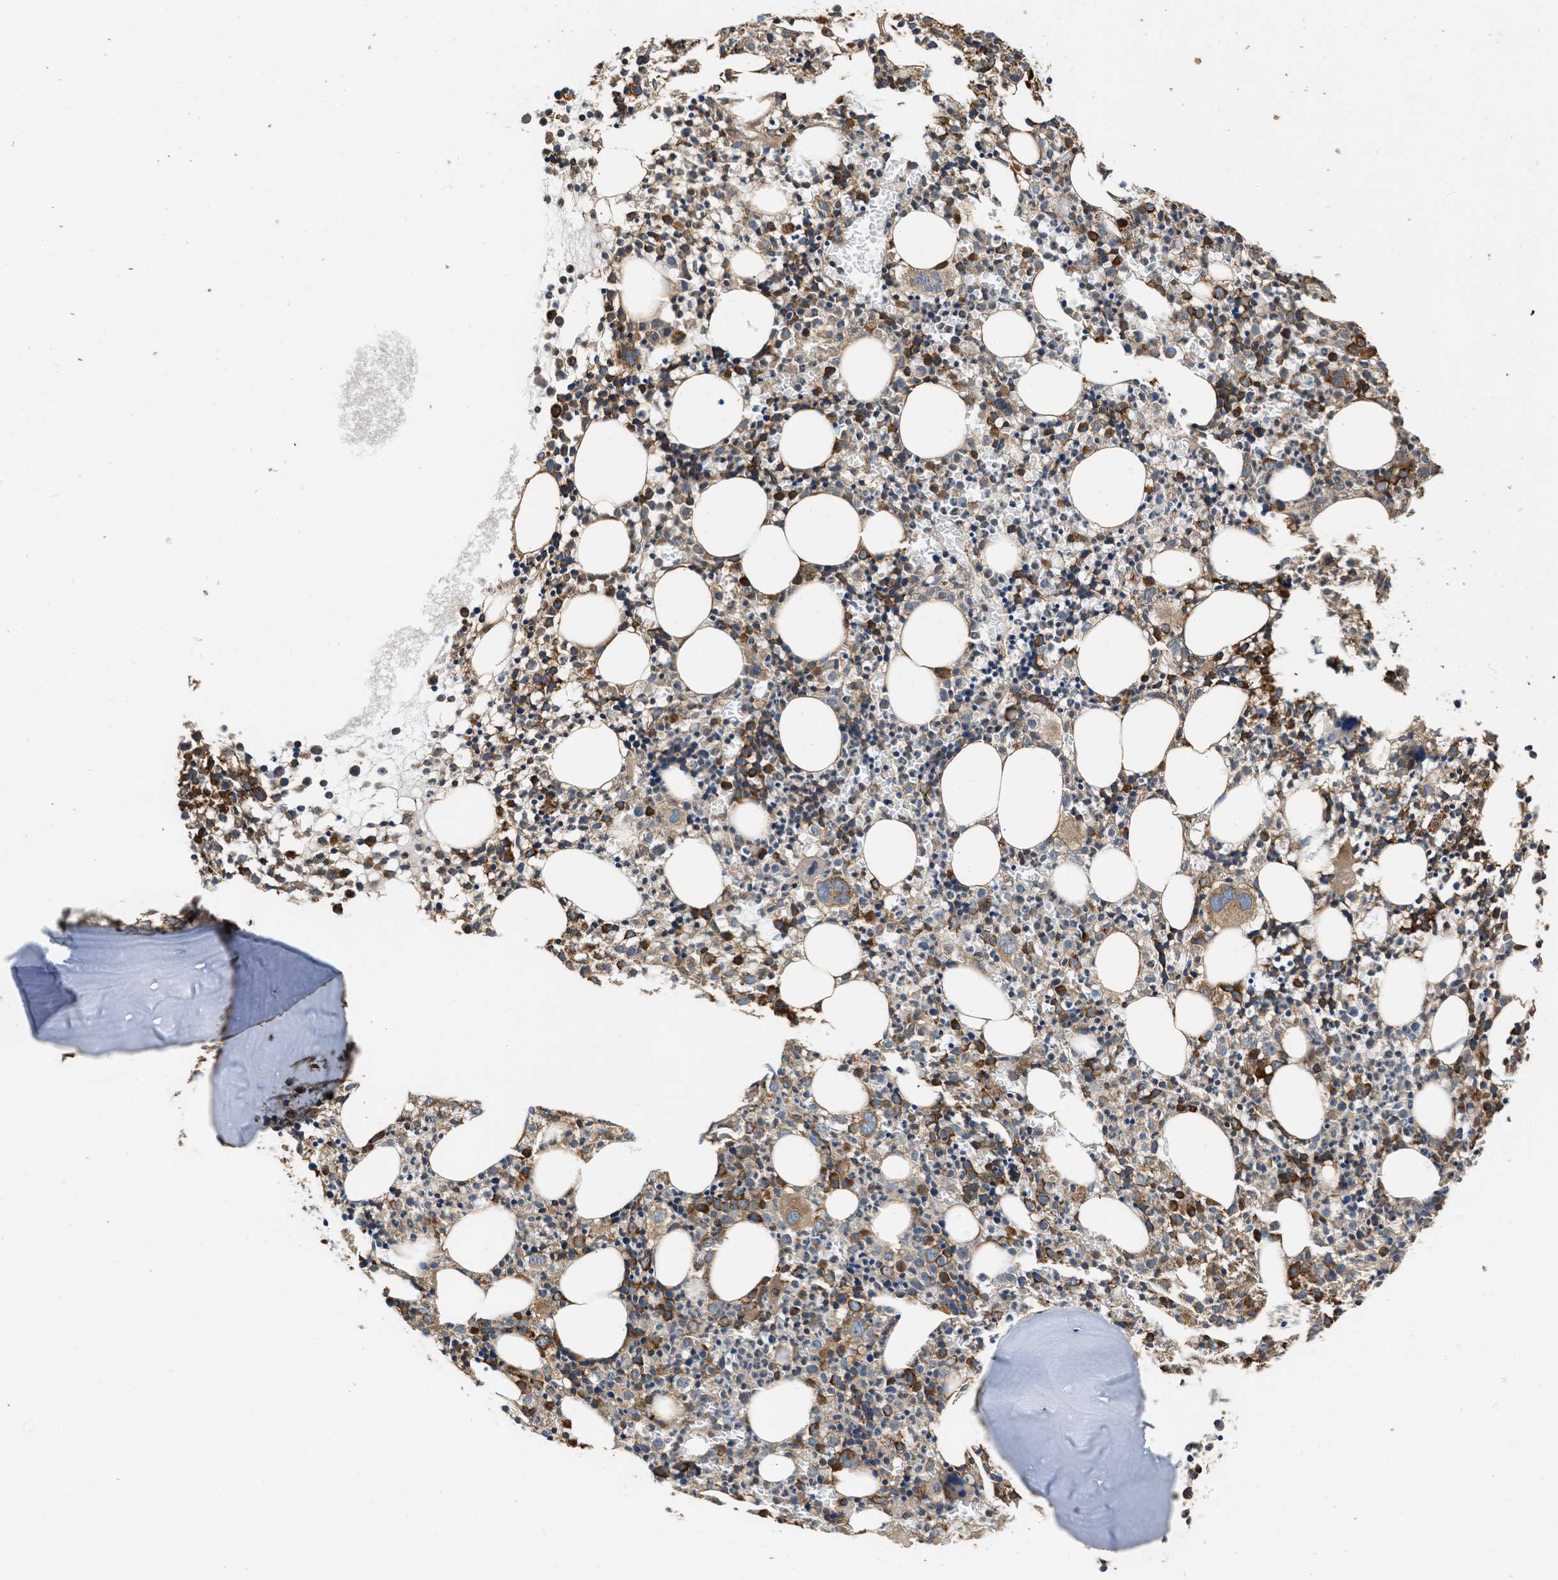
{"staining": {"intensity": "moderate", "quantity": ">75%", "location": "cytoplasmic/membranous"}, "tissue": "bone marrow", "cell_type": "Hematopoietic cells", "image_type": "normal", "snomed": [{"axis": "morphology", "description": "Normal tissue, NOS"}, {"axis": "morphology", "description": "Inflammation, NOS"}, {"axis": "topography", "description": "Bone marrow"}], "caption": "Human bone marrow stained for a protein (brown) displays moderate cytoplasmic/membranous positive expression in approximately >75% of hematopoietic cells.", "gene": "SLC36A4", "patient": {"sex": "male", "age": 25}}